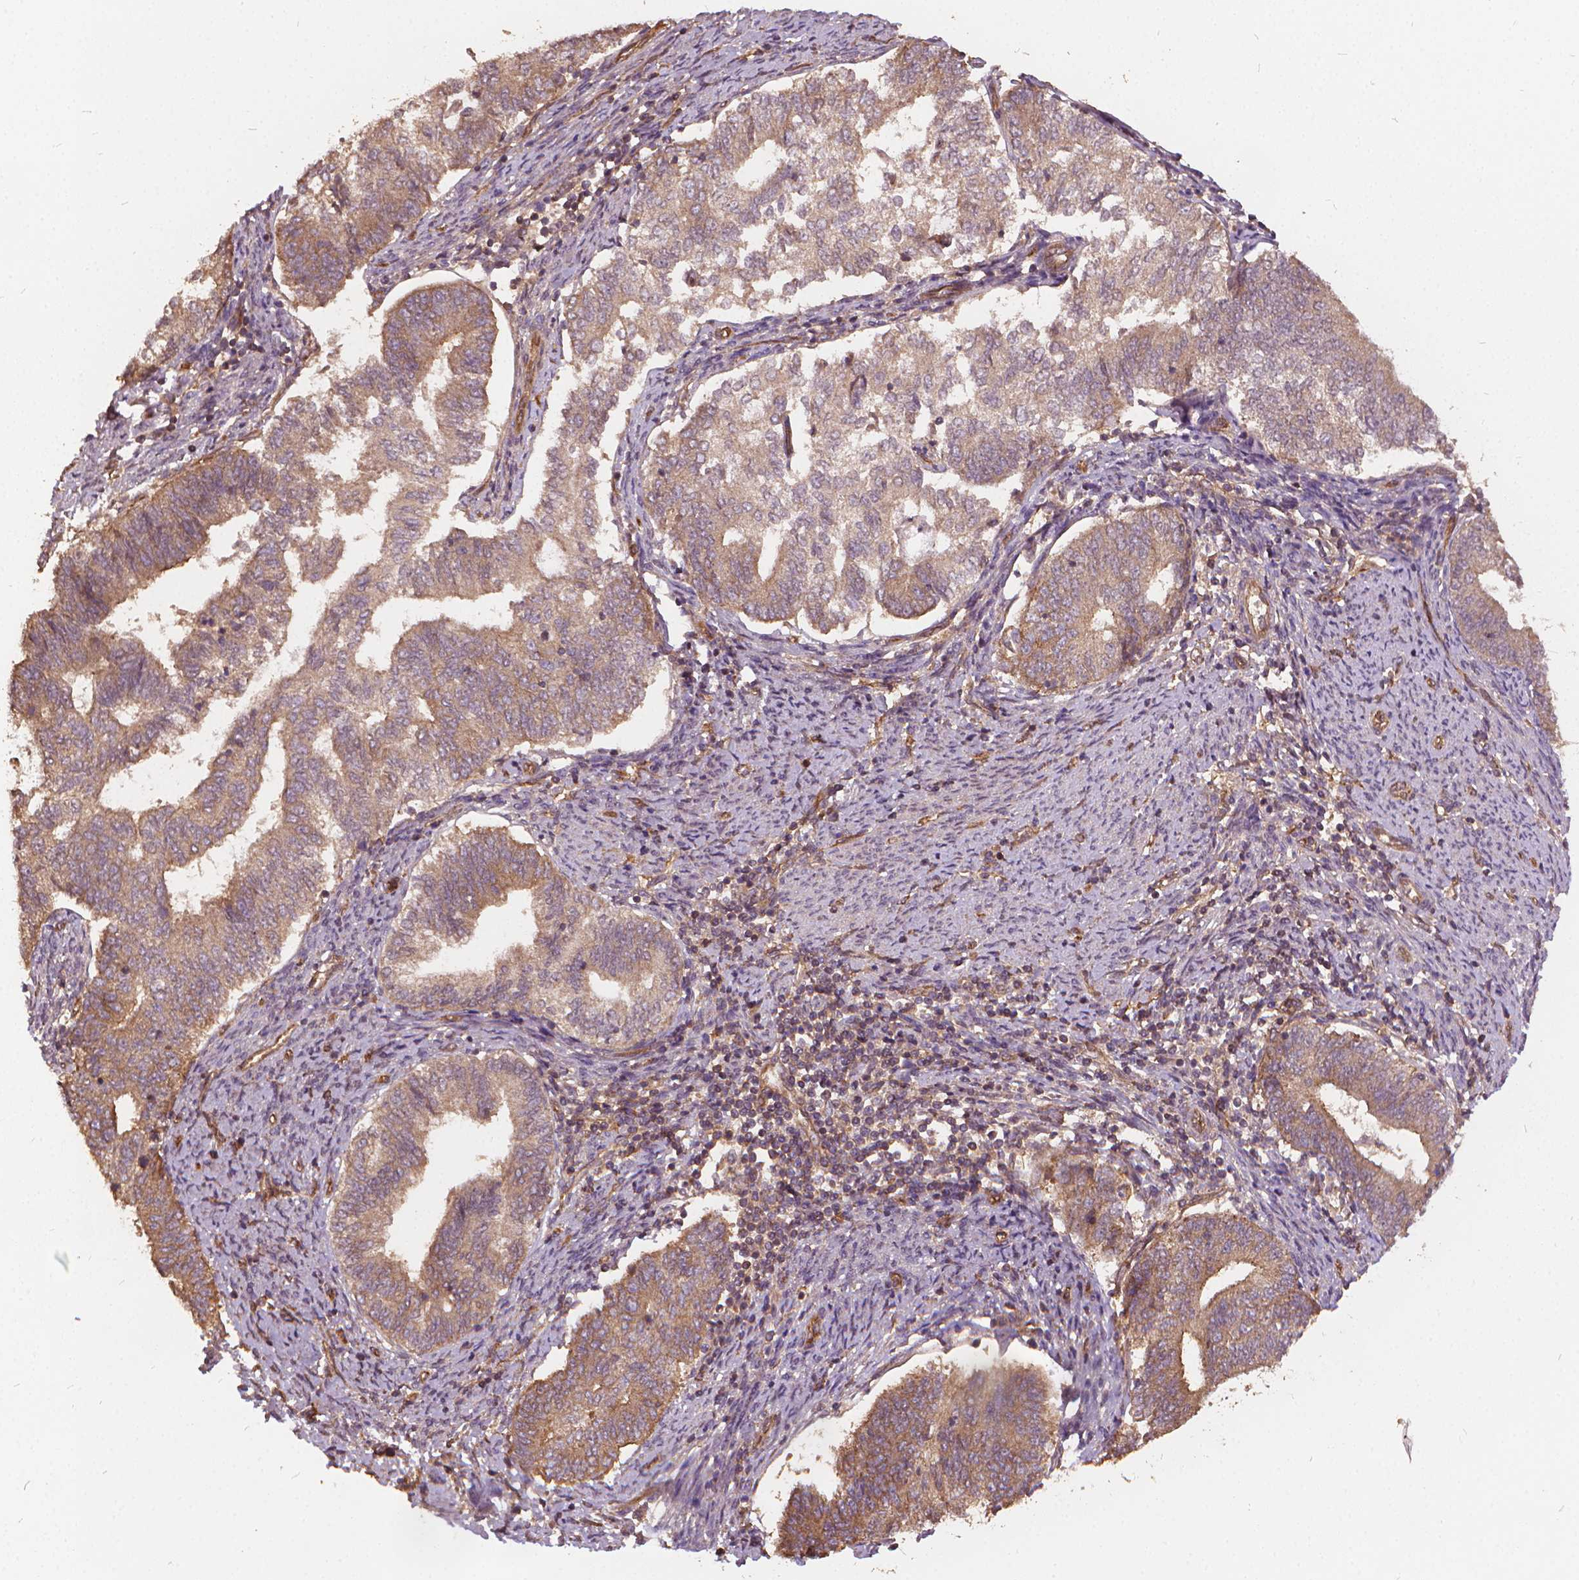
{"staining": {"intensity": "moderate", "quantity": ">75%", "location": "cytoplasmic/membranous"}, "tissue": "endometrial cancer", "cell_type": "Tumor cells", "image_type": "cancer", "snomed": [{"axis": "morphology", "description": "Adenocarcinoma, NOS"}, {"axis": "topography", "description": "Endometrium"}], "caption": "This photomicrograph displays immunohistochemistry staining of human endometrial cancer (adenocarcinoma), with medium moderate cytoplasmic/membranous positivity in about >75% of tumor cells.", "gene": "UBXN2A", "patient": {"sex": "female", "age": 65}}